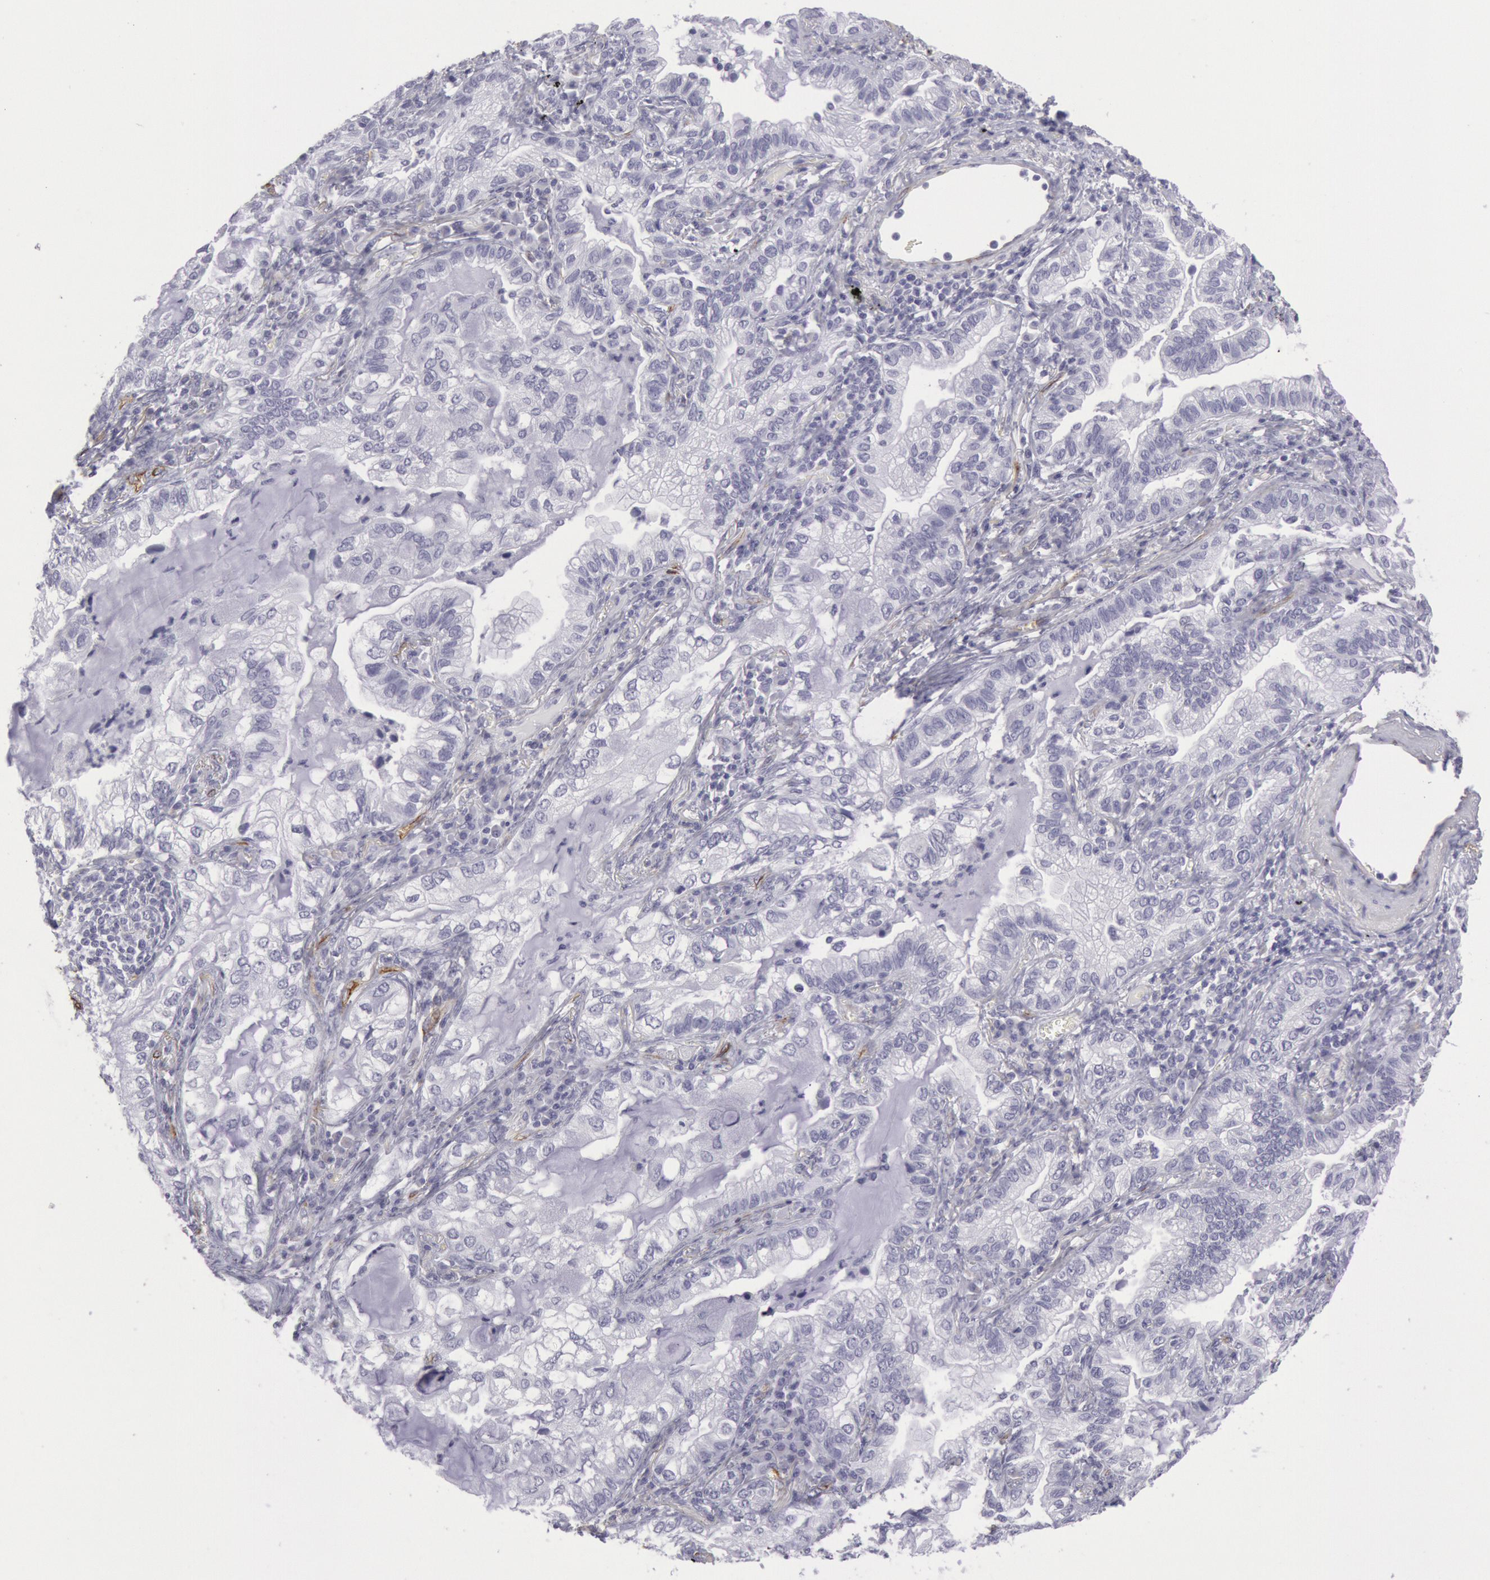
{"staining": {"intensity": "negative", "quantity": "none", "location": "none"}, "tissue": "lung cancer", "cell_type": "Tumor cells", "image_type": "cancer", "snomed": [{"axis": "morphology", "description": "Adenocarcinoma, NOS"}, {"axis": "topography", "description": "Lung"}], "caption": "Lung cancer (adenocarcinoma) stained for a protein using IHC displays no expression tumor cells.", "gene": "CDH13", "patient": {"sex": "female", "age": 50}}